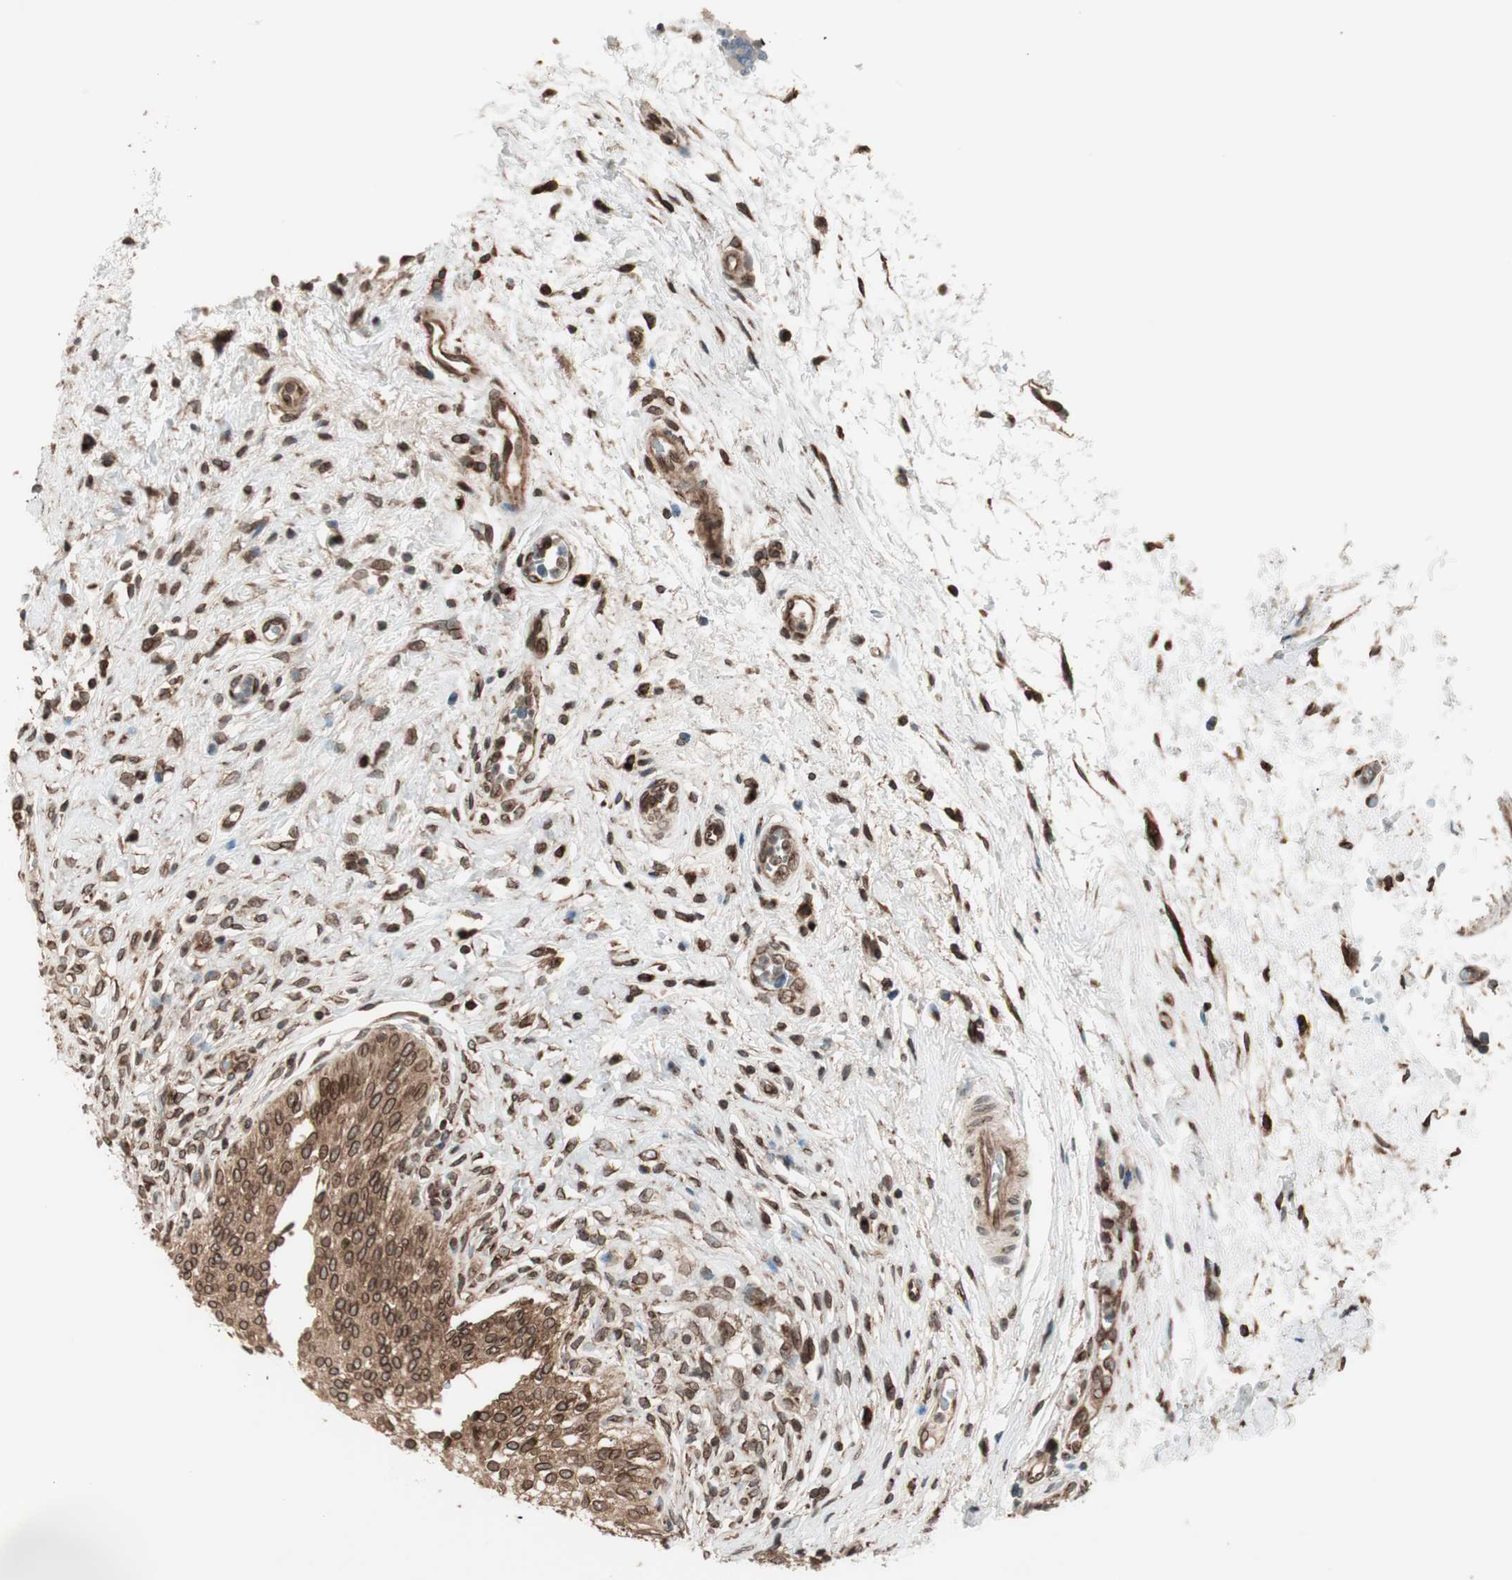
{"staining": {"intensity": "strong", "quantity": ">75%", "location": "cytoplasmic/membranous,nuclear"}, "tissue": "urinary bladder", "cell_type": "Urothelial cells", "image_type": "normal", "snomed": [{"axis": "morphology", "description": "Normal tissue, NOS"}, {"axis": "morphology", "description": "Urothelial carcinoma, High grade"}, {"axis": "topography", "description": "Urinary bladder"}], "caption": "About >75% of urothelial cells in normal urinary bladder reveal strong cytoplasmic/membranous,nuclear protein expression as visualized by brown immunohistochemical staining.", "gene": "NUP62", "patient": {"sex": "male", "age": 46}}